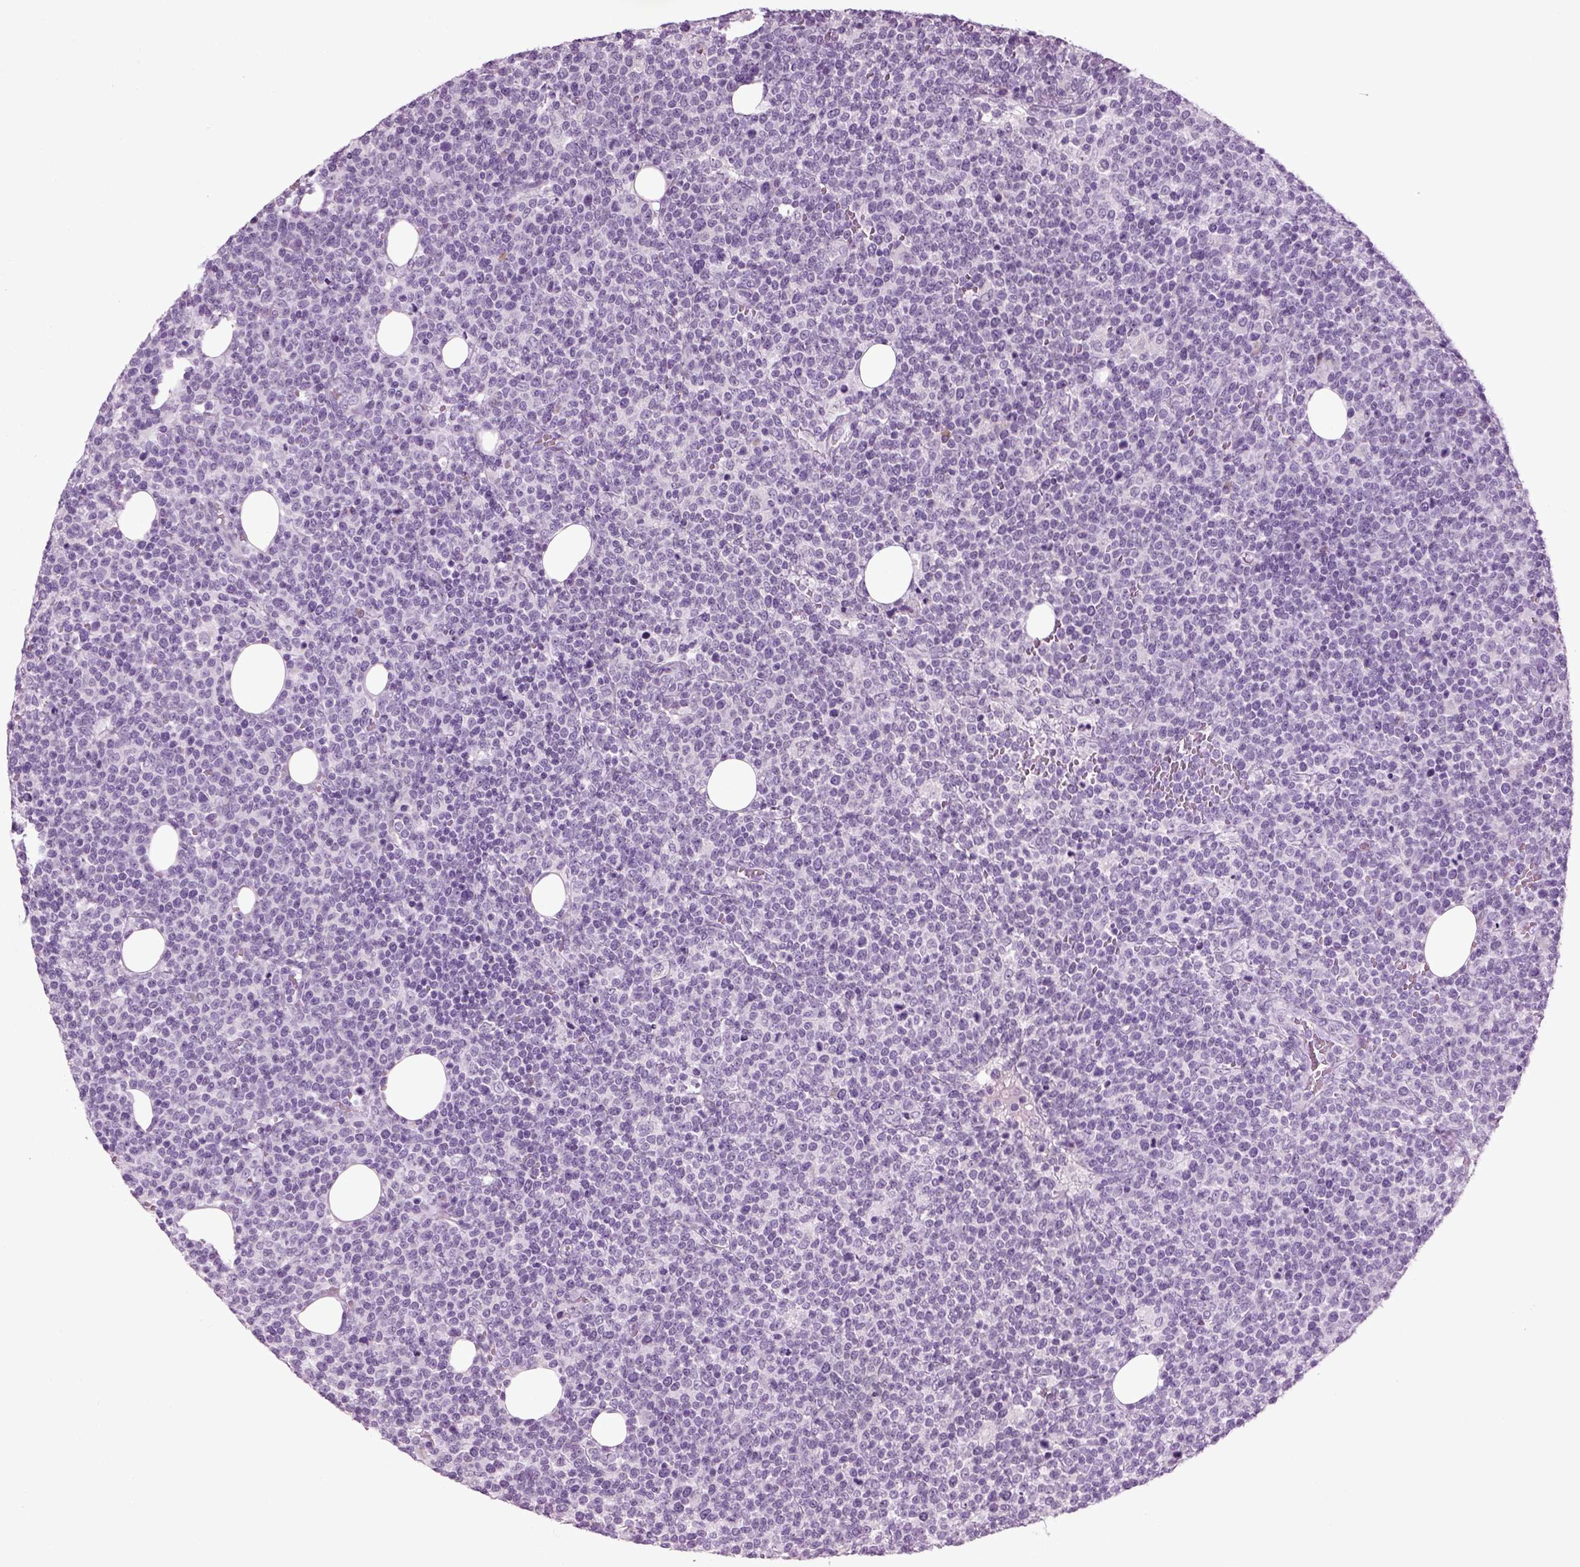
{"staining": {"intensity": "negative", "quantity": "none", "location": "none"}, "tissue": "lymphoma", "cell_type": "Tumor cells", "image_type": "cancer", "snomed": [{"axis": "morphology", "description": "Malignant lymphoma, non-Hodgkin's type, High grade"}, {"axis": "topography", "description": "Lymph node"}], "caption": "Protein analysis of lymphoma shows no significant staining in tumor cells. (Stains: DAB (3,3'-diaminobenzidine) immunohistochemistry with hematoxylin counter stain, Microscopy: brightfield microscopy at high magnification).", "gene": "PRLH", "patient": {"sex": "male", "age": 61}}